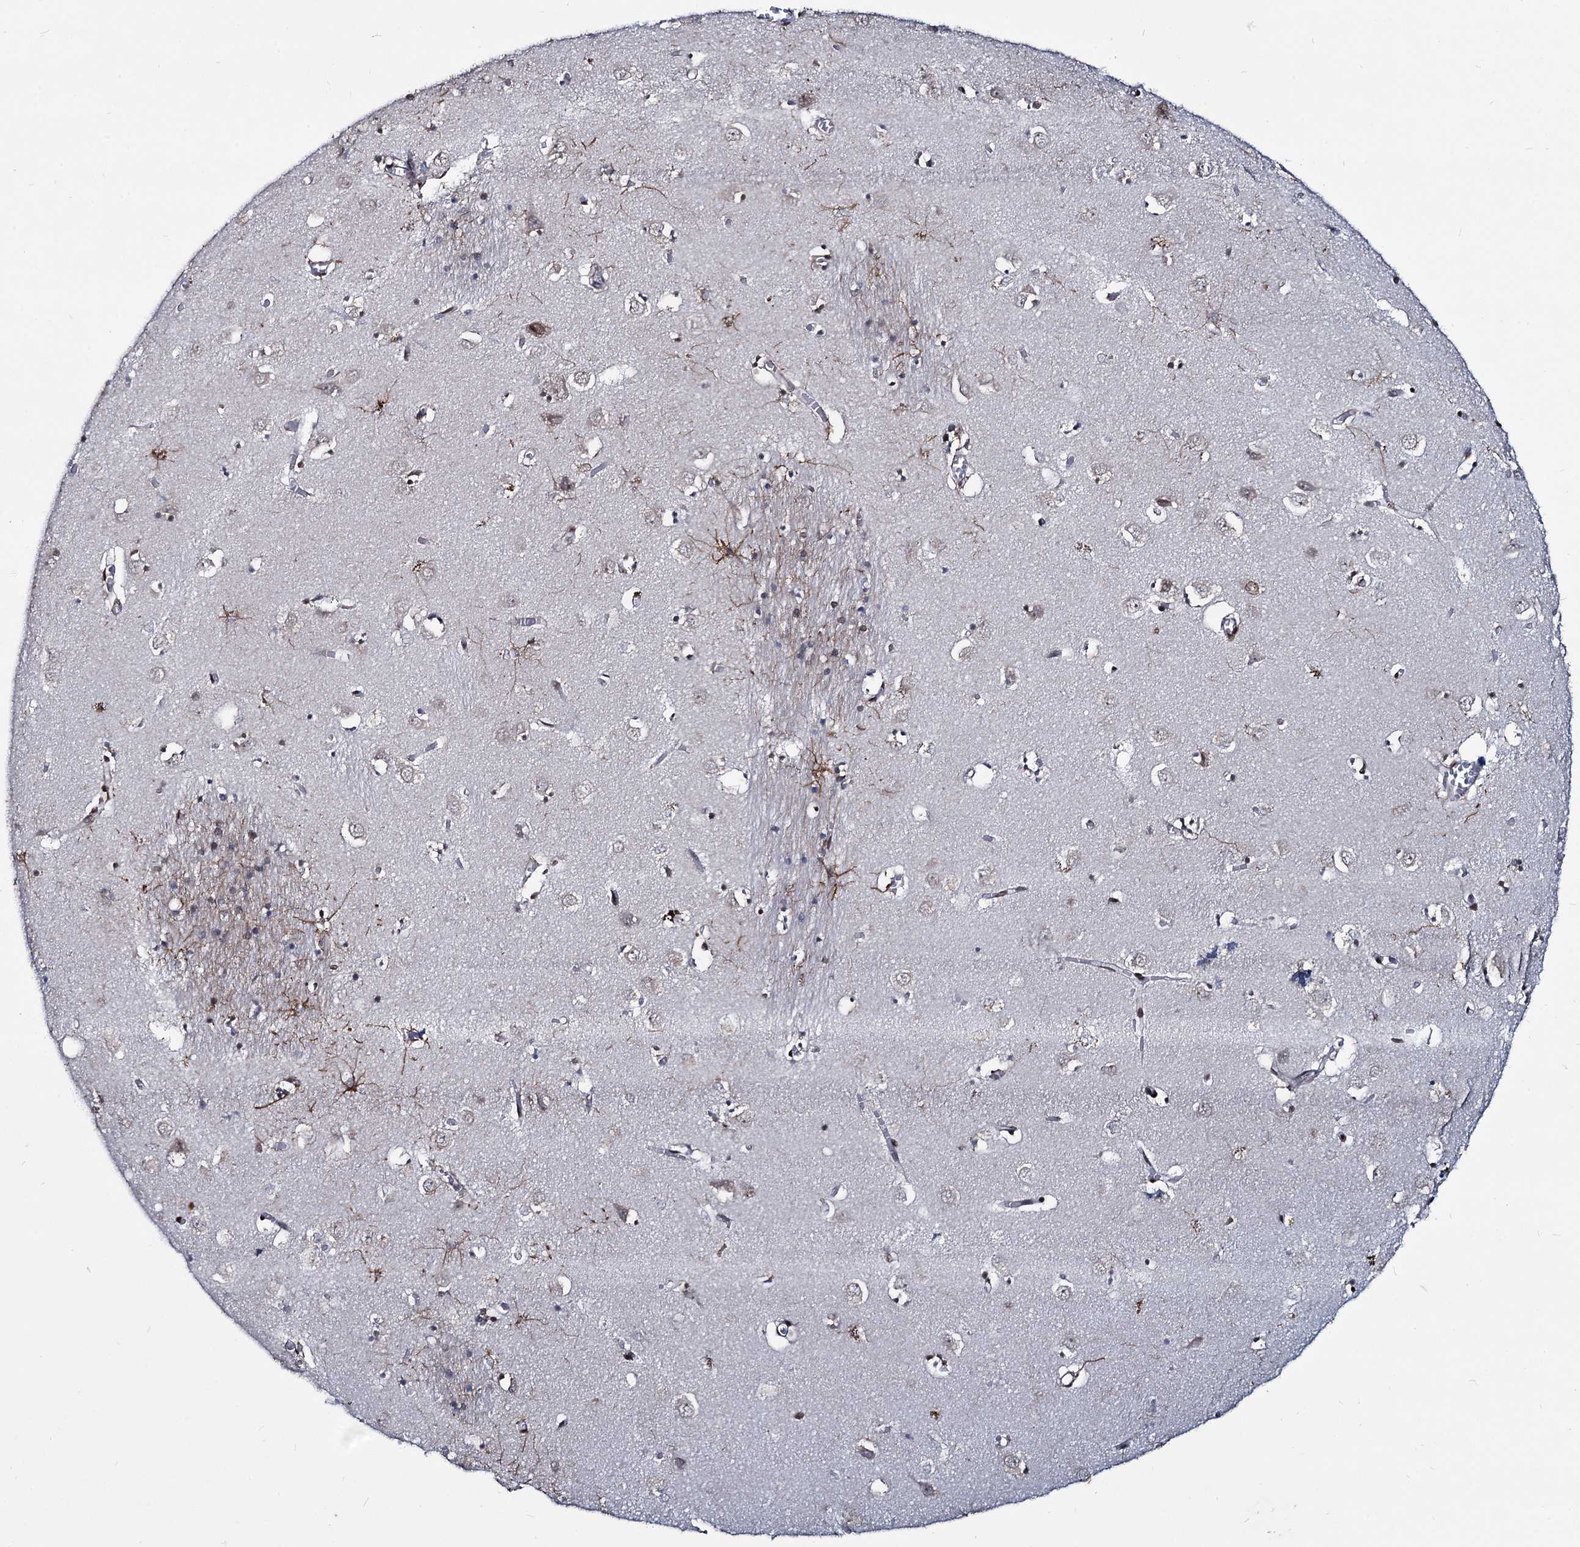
{"staining": {"intensity": "moderate", "quantity": "25%-75%", "location": "cytoplasmic/membranous,nuclear"}, "tissue": "caudate", "cell_type": "Glial cells", "image_type": "normal", "snomed": [{"axis": "morphology", "description": "Normal tissue, NOS"}, {"axis": "topography", "description": "Lateral ventricle wall"}], "caption": "A brown stain highlights moderate cytoplasmic/membranous,nuclear positivity of a protein in glial cells of benign human caudate. The protein is shown in brown color, while the nuclei are stained blue.", "gene": "RNF6", "patient": {"sex": "male", "age": 70}}